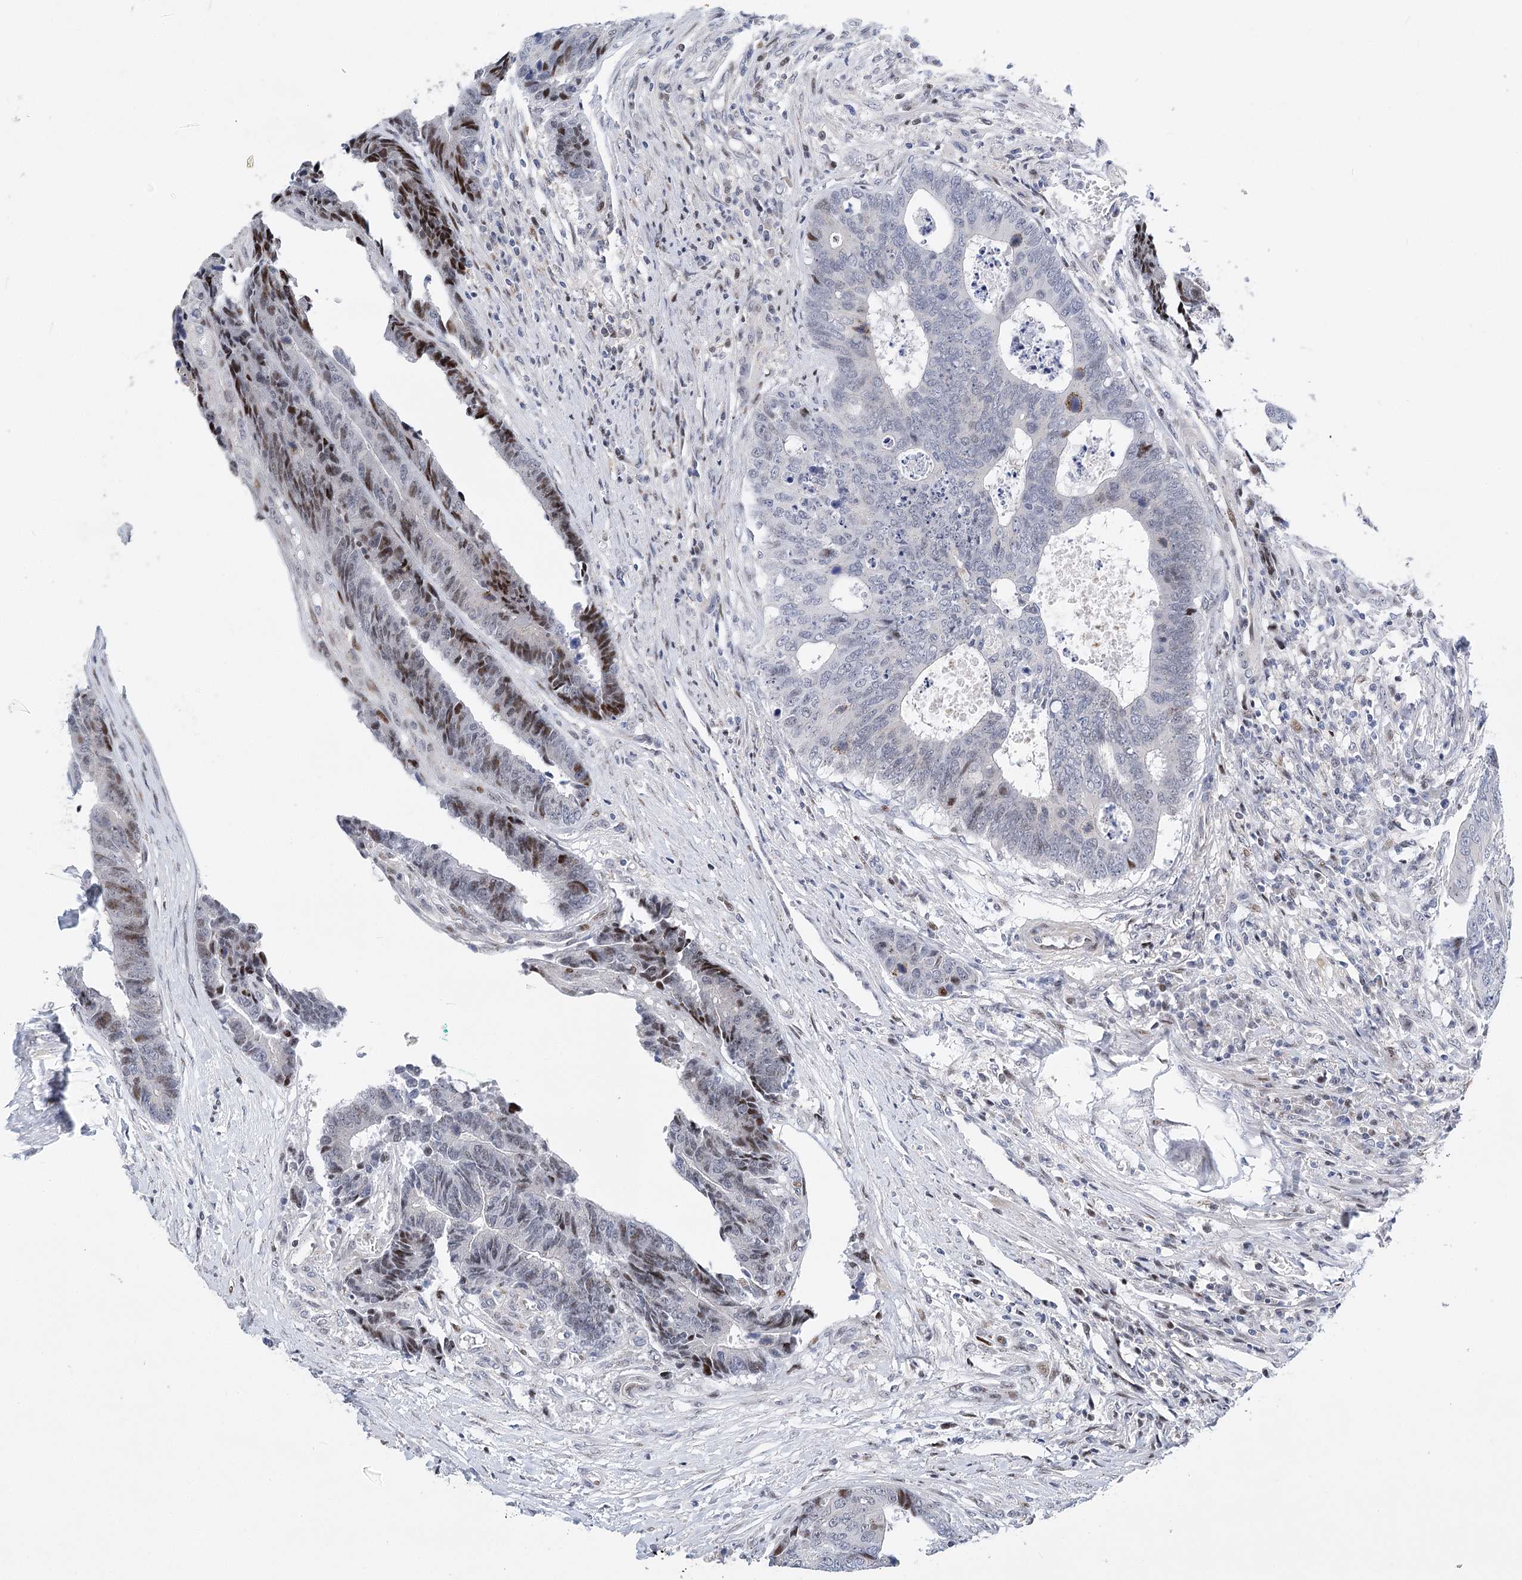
{"staining": {"intensity": "moderate", "quantity": "<25%", "location": "nuclear"}, "tissue": "colorectal cancer", "cell_type": "Tumor cells", "image_type": "cancer", "snomed": [{"axis": "morphology", "description": "Adenocarcinoma, NOS"}, {"axis": "topography", "description": "Rectum"}], "caption": "Protein expression analysis of colorectal cancer reveals moderate nuclear expression in about <25% of tumor cells. (DAB (3,3'-diaminobenzidine) IHC with brightfield microscopy, high magnification).", "gene": "CAMTA1", "patient": {"sex": "male", "age": 84}}